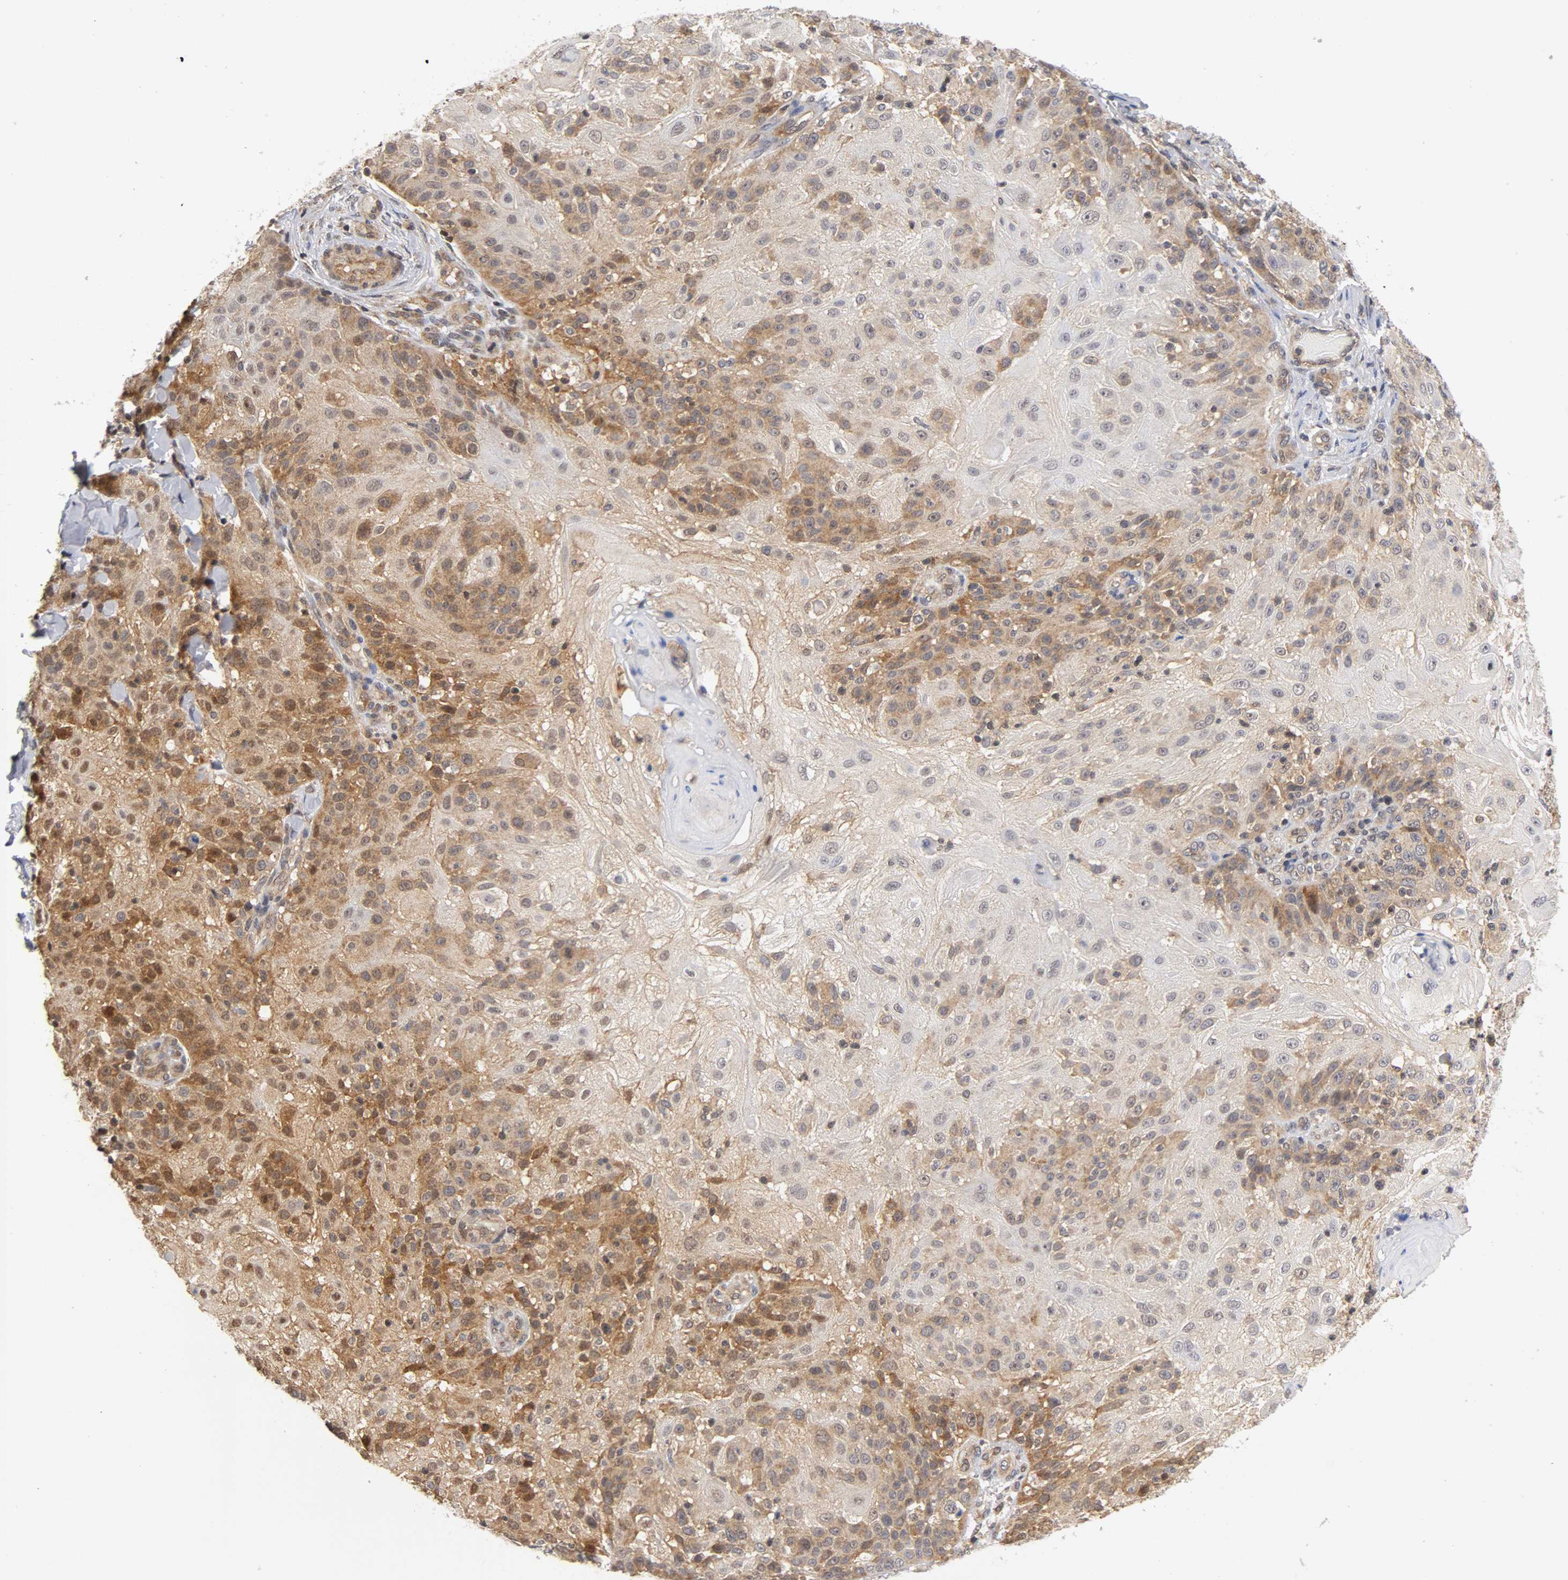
{"staining": {"intensity": "moderate", "quantity": ">75%", "location": "cytoplasmic/membranous,nuclear"}, "tissue": "skin cancer", "cell_type": "Tumor cells", "image_type": "cancer", "snomed": [{"axis": "morphology", "description": "Normal tissue, NOS"}, {"axis": "morphology", "description": "Squamous cell carcinoma, NOS"}, {"axis": "topography", "description": "Skin"}], "caption": "A medium amount of moderate cytoplasmic/membranous and nuclear positivity is identified in approximately >75% of tumor cells in skin squamous cell carcinoma tissue. (DAB (3,3'-diaminobenzidine) IHC with brightfield microscopy, high magnification).", "gene": "UBE2M", "patient": {"sex": "female", "age": 83}}